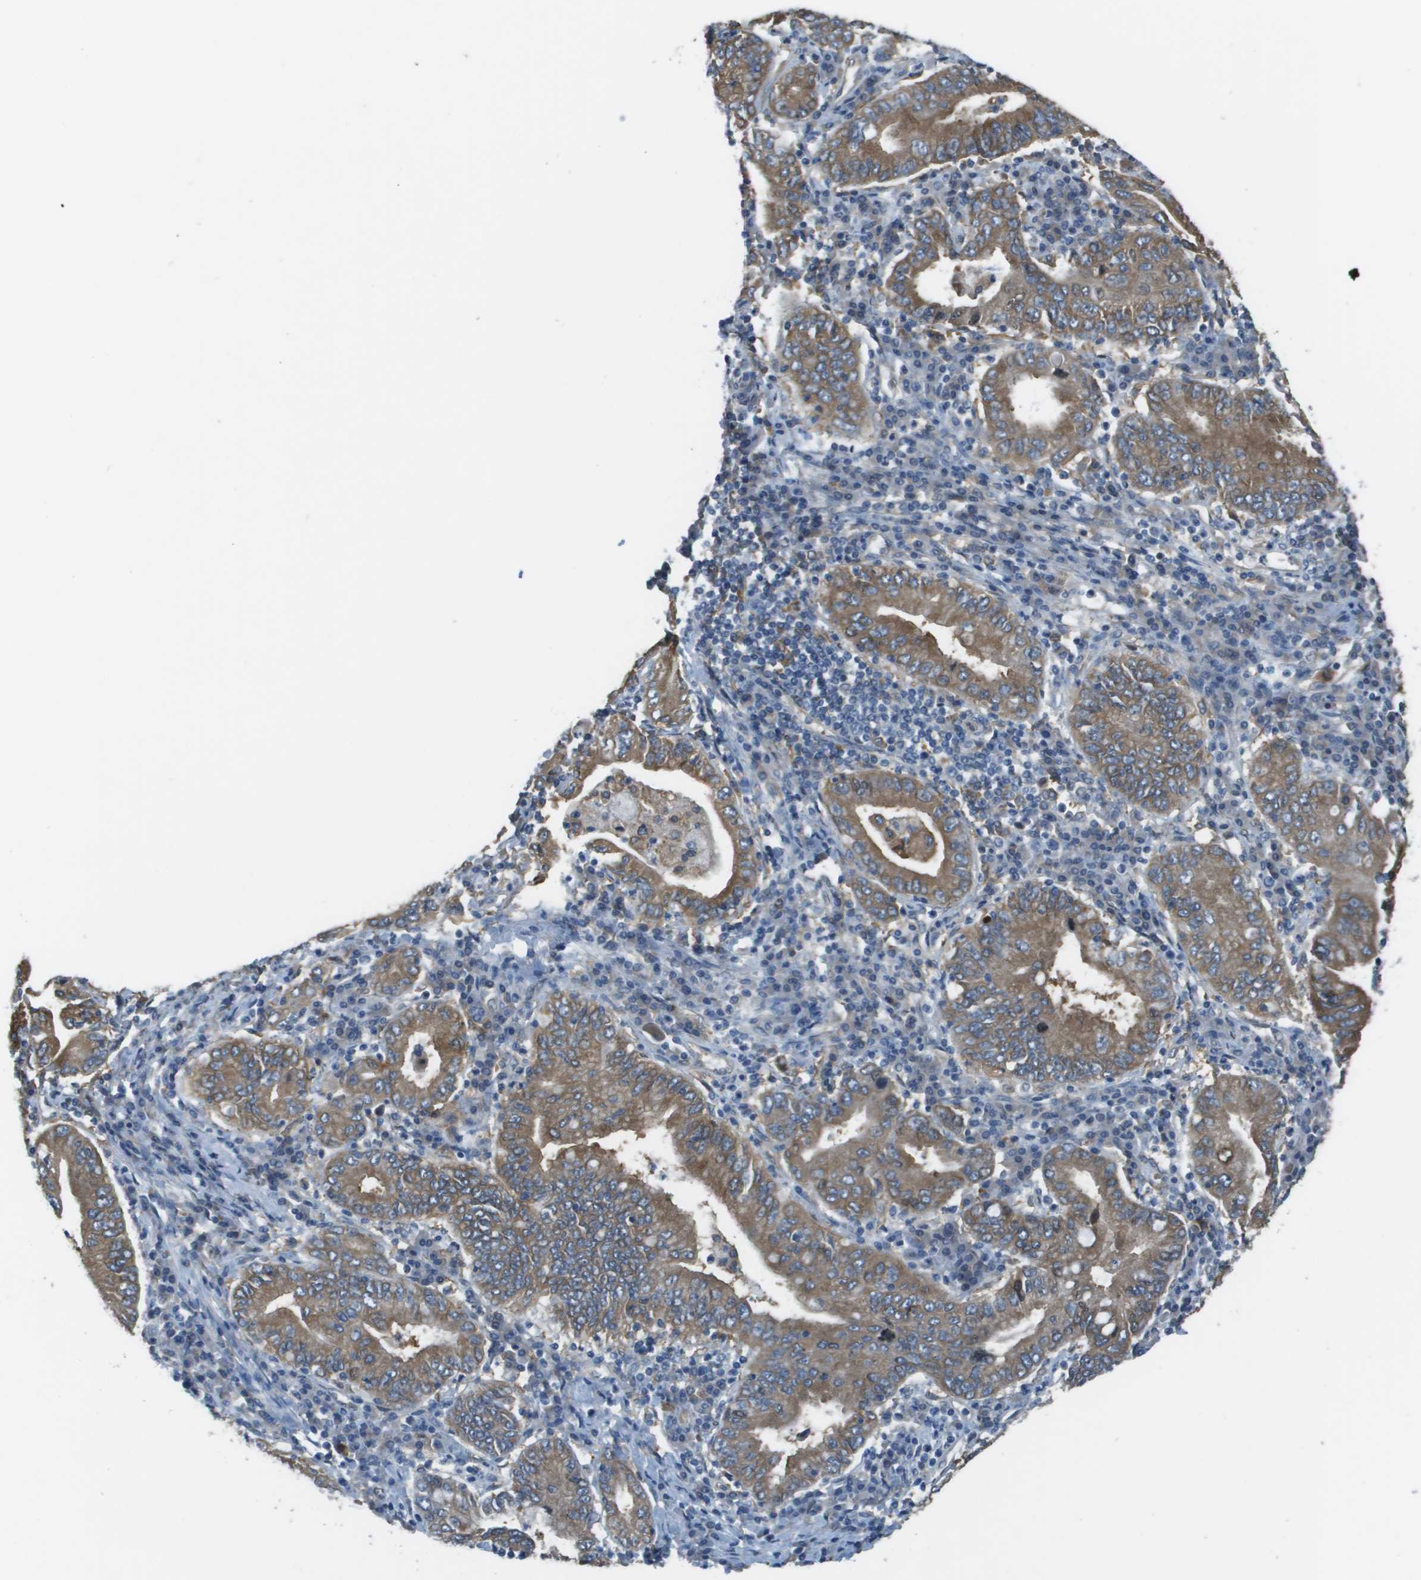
{"staining": {"intensity": "moderate", "quantity": ">75%", "location": "cytoplasmic/membranous"}, "tissue": "stomach cancer", "cell_type": "Tumor cells", "image_type": "cancer", "snomed": [{"axis": "morphology", "description": "Normal tissue, NOS"}, {"axis": "morphology", "description": "Adenocarcinoma, NOS"}, {"axis": "topography", "description": "Esophagus"}, {"axis": "topography", "description": "Stomach, upper"}, {"axis": "topography", "description": "Peripheral nerve tissue"}], "caption": "About >75% of tumor cells in human stomach adenocarcinoma display moderate cytoplasmic/membranous protein staining as visualized by brown immunohistochemical staining.", "gene": "CORO1B", "patient": {"sex": "male", "age": 62}}